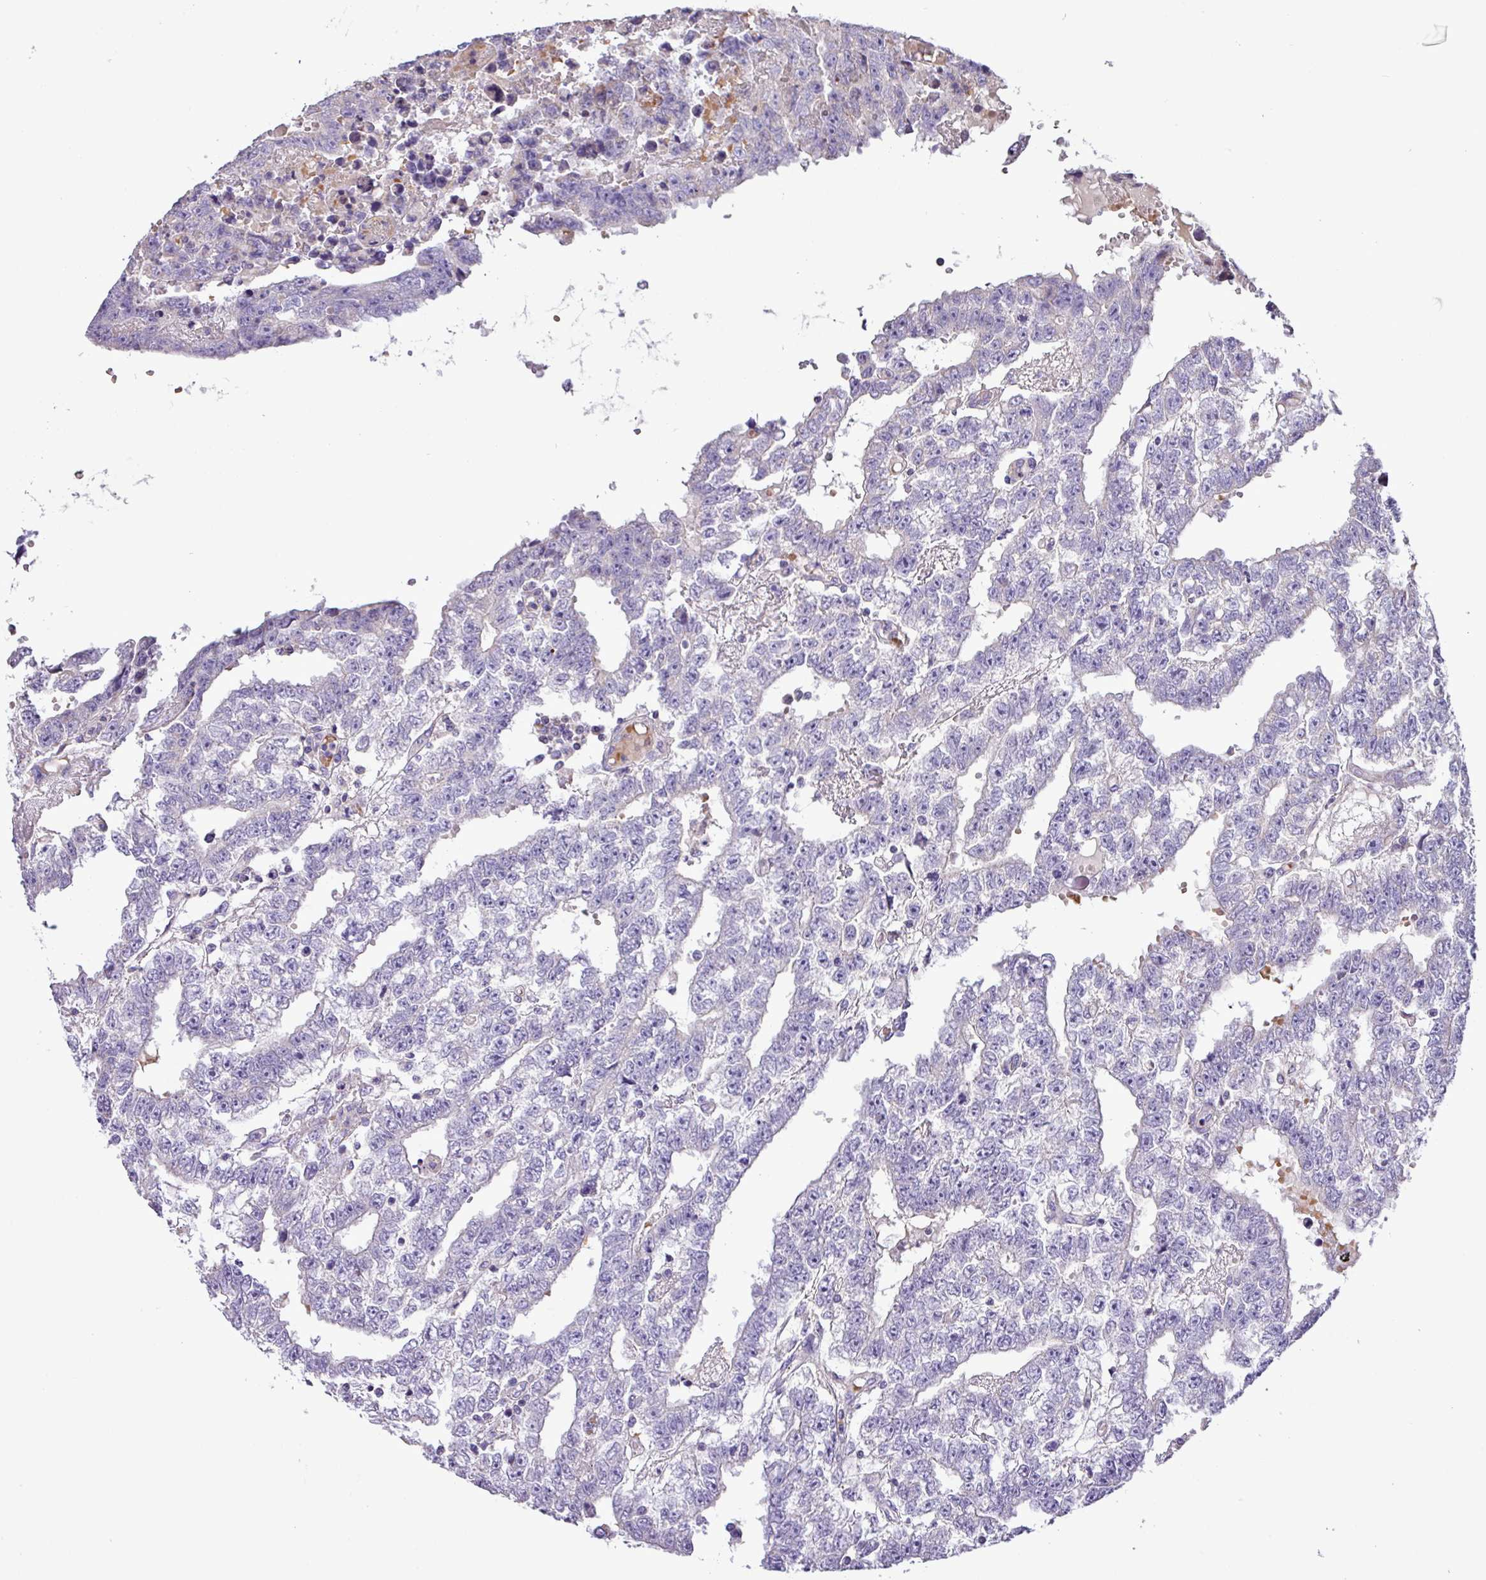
{"staining": {"intensity": "negative", "quantity": "none", "location": "none"}, "tissue": "testis cancer", "cell_type": "Tumor cells", "image_type": "cancer", "snomed": [{"axis": "morphology", "description": "Carcinoma, Embryonal, NOS"}, {"axis": "topography", "description": "Testis"}], "caption": "This is an IHC histopathology image of human embryonal carcinoma (testis). There is no staining in tumor cells.", "gene": "FAM183A", "patient": {"sex": "male", "age": 25}}